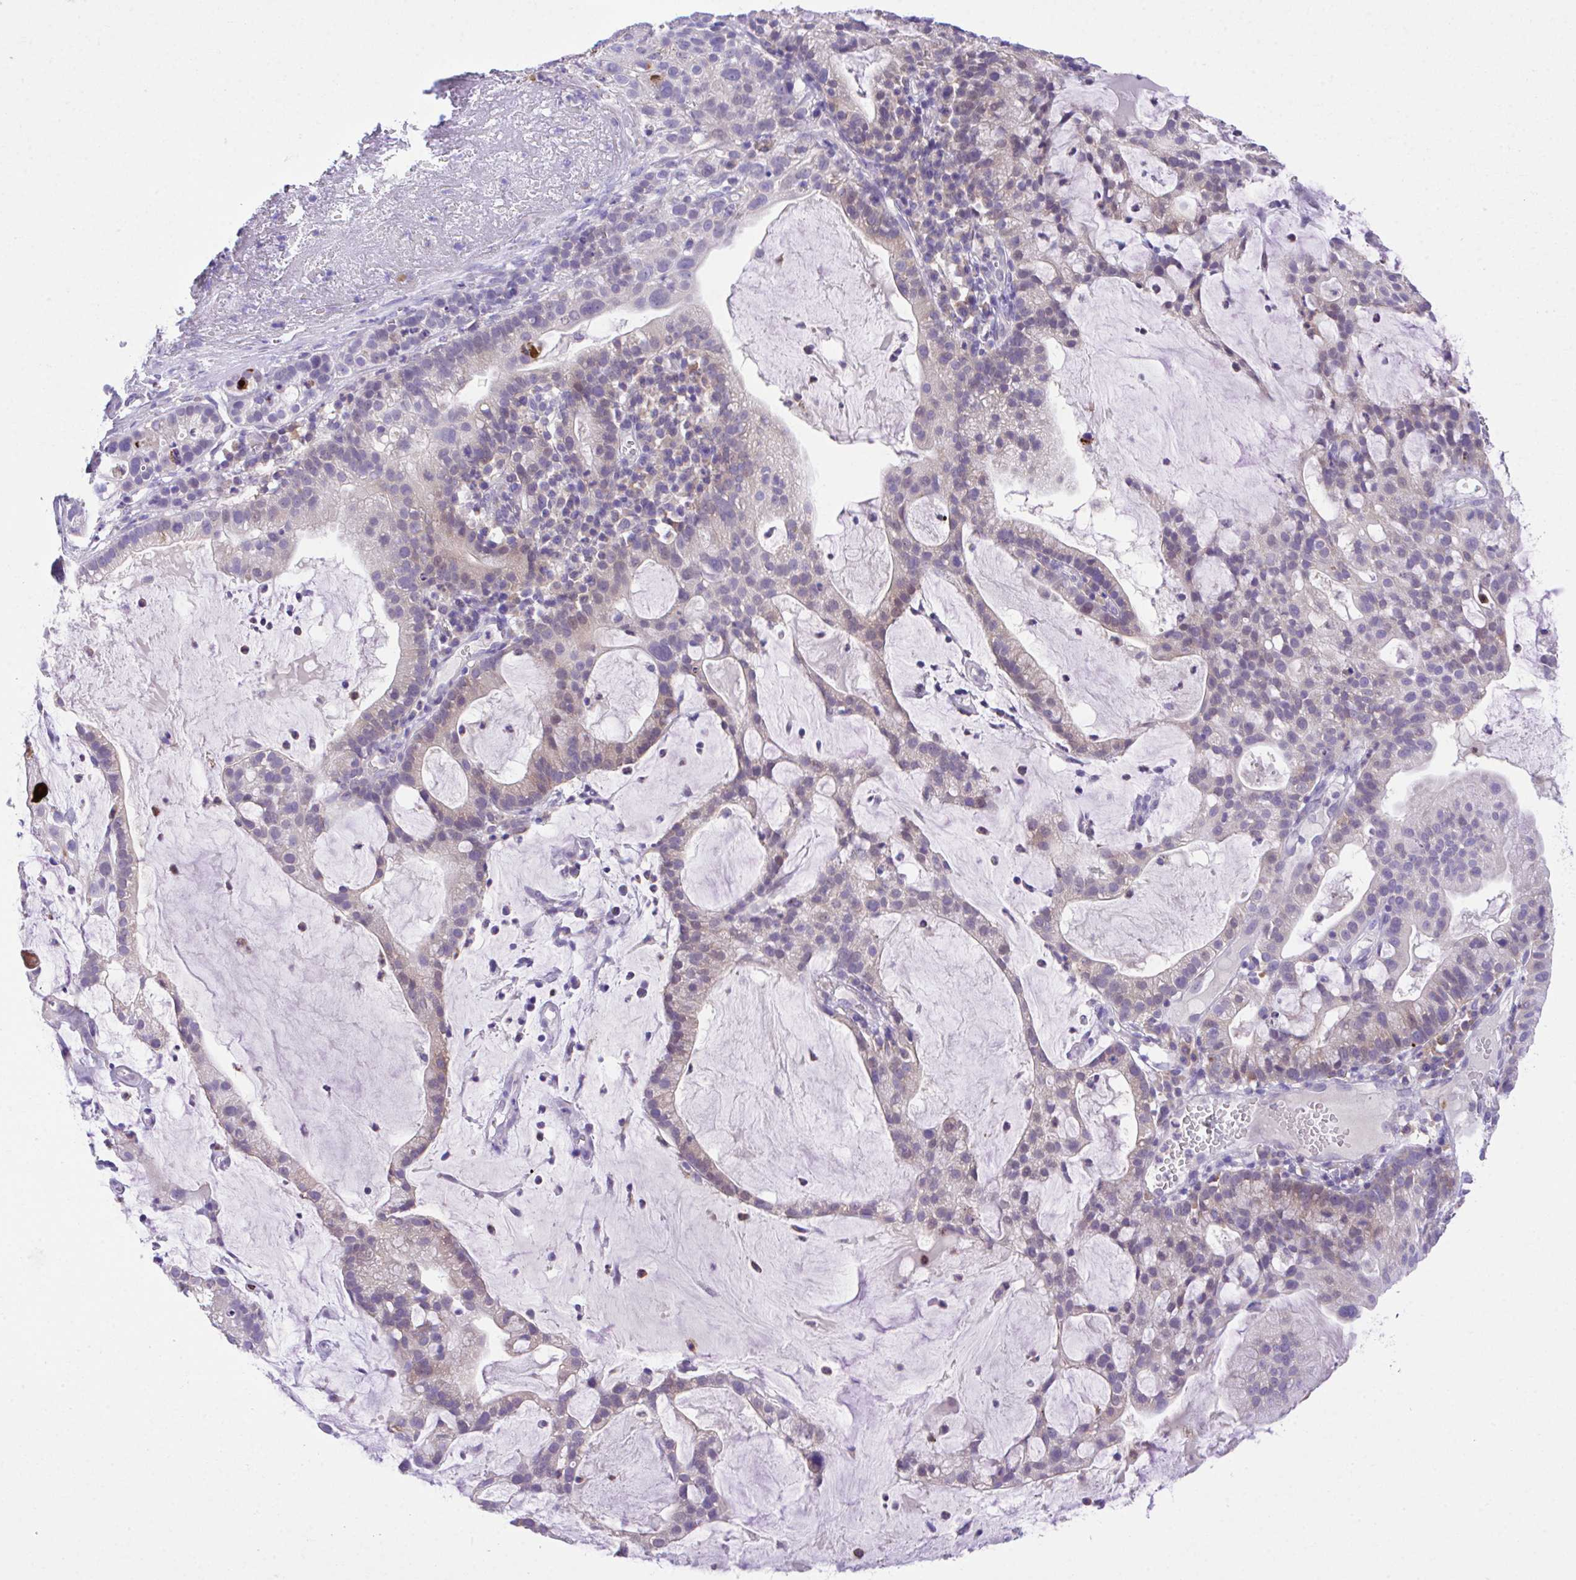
{"staining": {"intensity": "weak", "quantity": "<25%", "location": "cytoplasmic/membranous,nuclear"}, "tissue": "cervical cancer", "cell_type": "Tumor cells", "image_type": "cancer", "snomed": [{"axis": "morphology", "description": "Adenocarcinoma, NOS"}, {"axis": "topography", "description": "Cervix"}], "caption": "Tumor cells show no significant protein staining in cervical cancer (adenocarcinoma).", "gene": "HOXB4", "patient": {"sex": "female", "age": 41}}